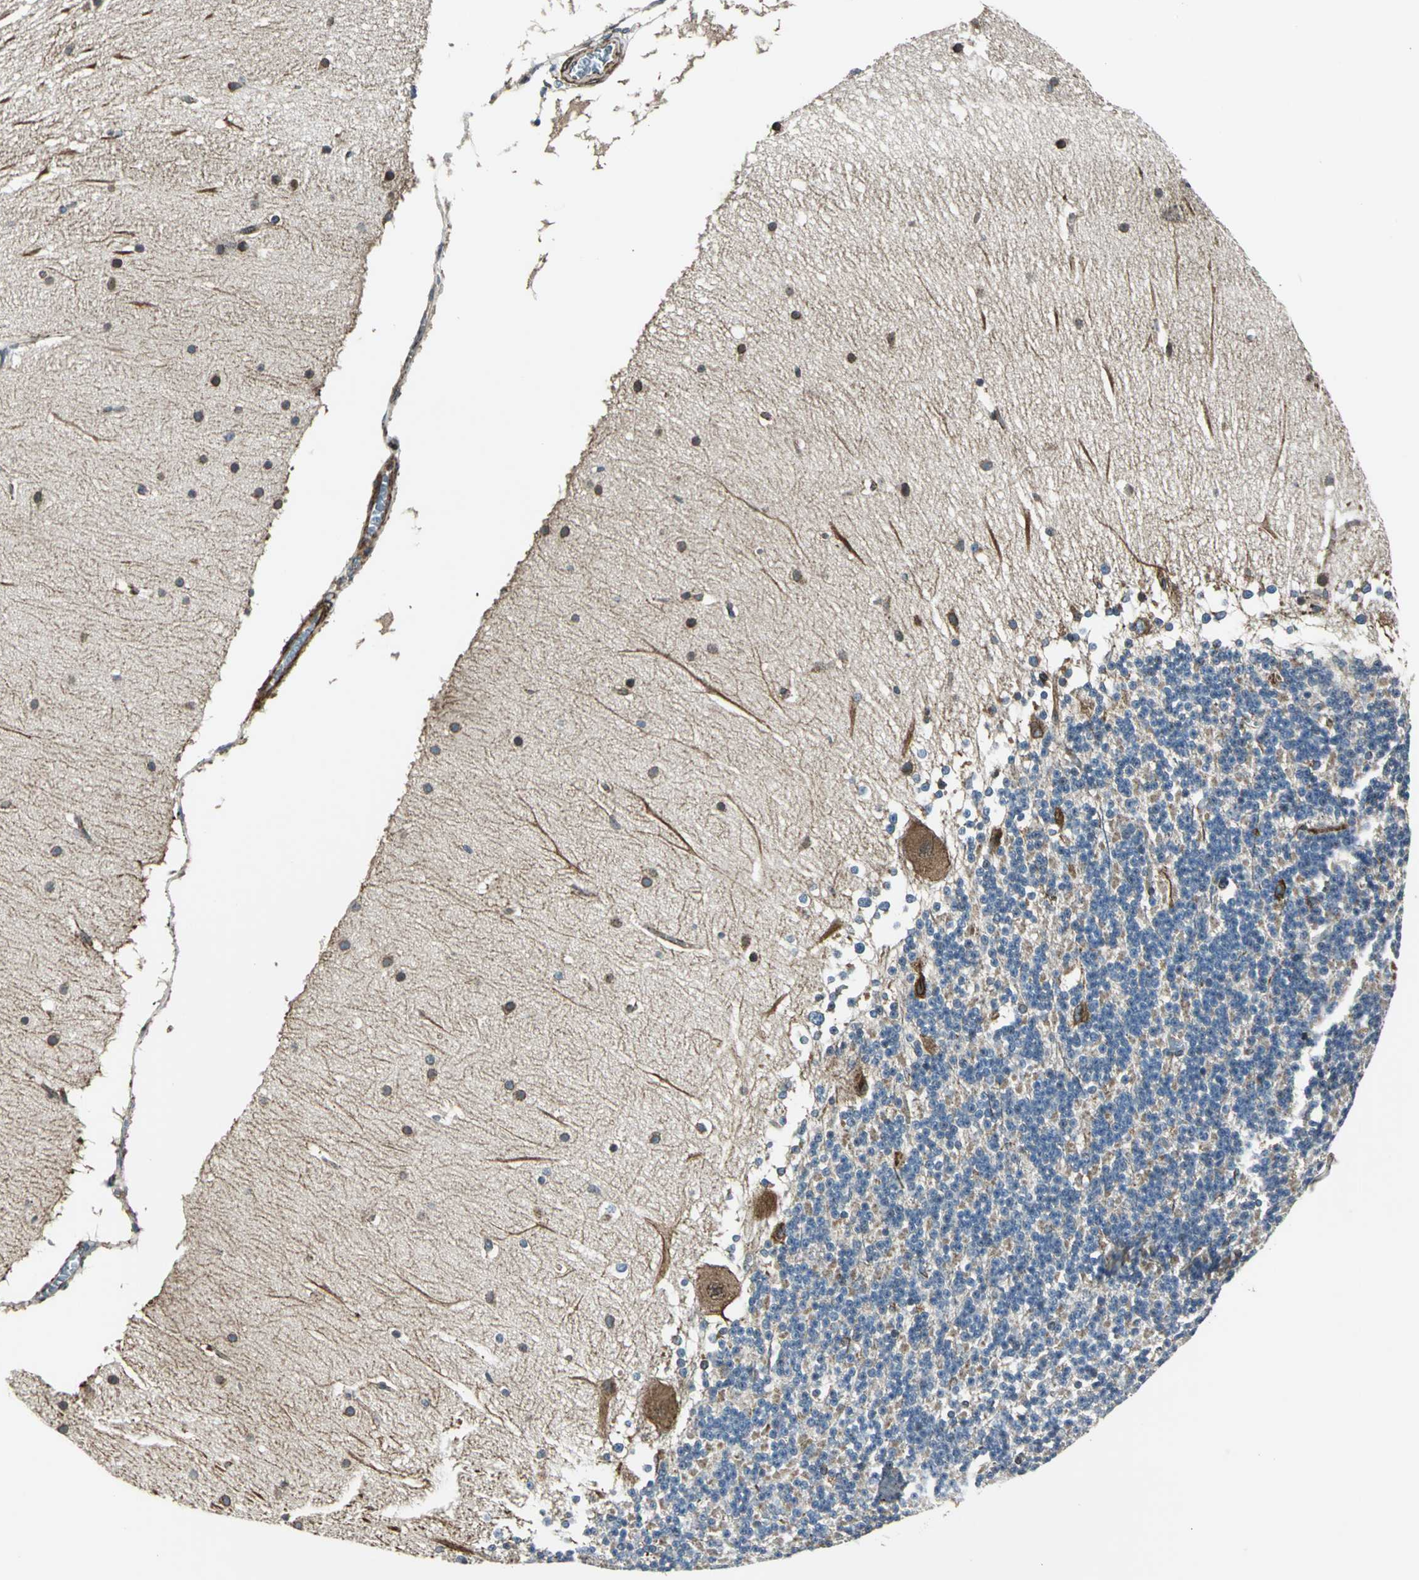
{"staining": {"intensity": "moderate", "quantity": "<25%", "location": "nuclear"}, "tissue": "cerebellum", "cell_type": "Cells in granular layer", "image_type": "normal", "snomed": [{"axis": "morphology", "description": "Normal tissue, NOS"}, {"axis": "topography", "description": "Cerebellum"}], "caption": "DAB (3,3'-diaminobenzidine) immunohistochemical staining of unremarkable cerebellum reveals moderate nuclear protein staining in about <25% of cells in granular layer. (DAB = brown stain, brightfield microscopy at high magnification).", "gene": "HTATIP2", "patient": {"sex": "female", "age": 19}}